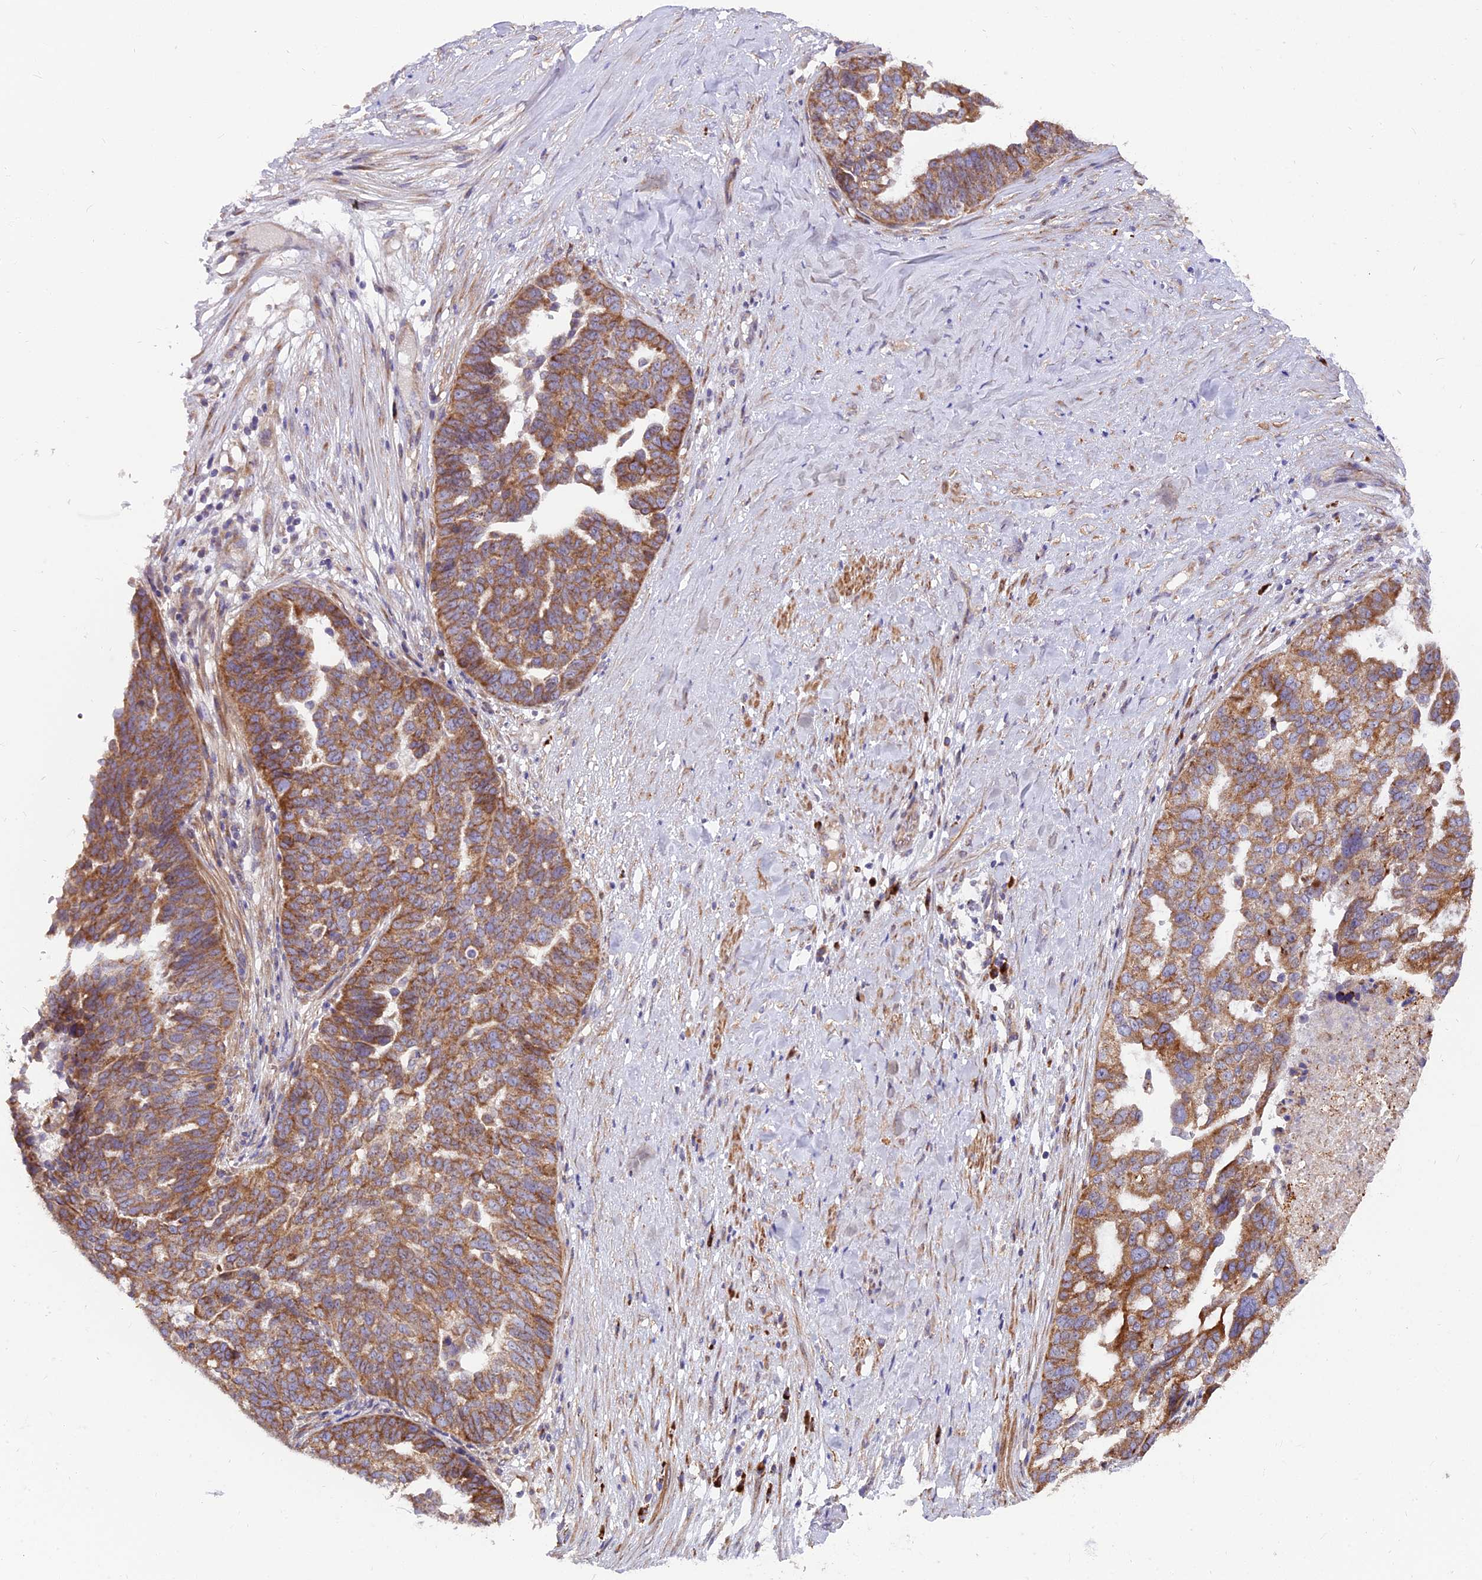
{"staining": {"intensity": "moderate", "quantity": ">75%", "location": "cytoplasmic/membranous"}, "tissue": "ovarian cancer", "cell_type": "Tumor cells", "image_type": "cancer", "snomed": [{"axis": "morphology", "description": "Cystadenocarcinoma, serous, NOS"}, {"axis": "topography", "description": "Ovary"}], "caption": "Immunohistochemical staining of ovarian cancer exhibits moderate cytoplasmic/membranous protein positivity in approximately >75% of tumor cells.", "gene": "TBC1D20", "patient": {"sex": "female", "age": 59}}